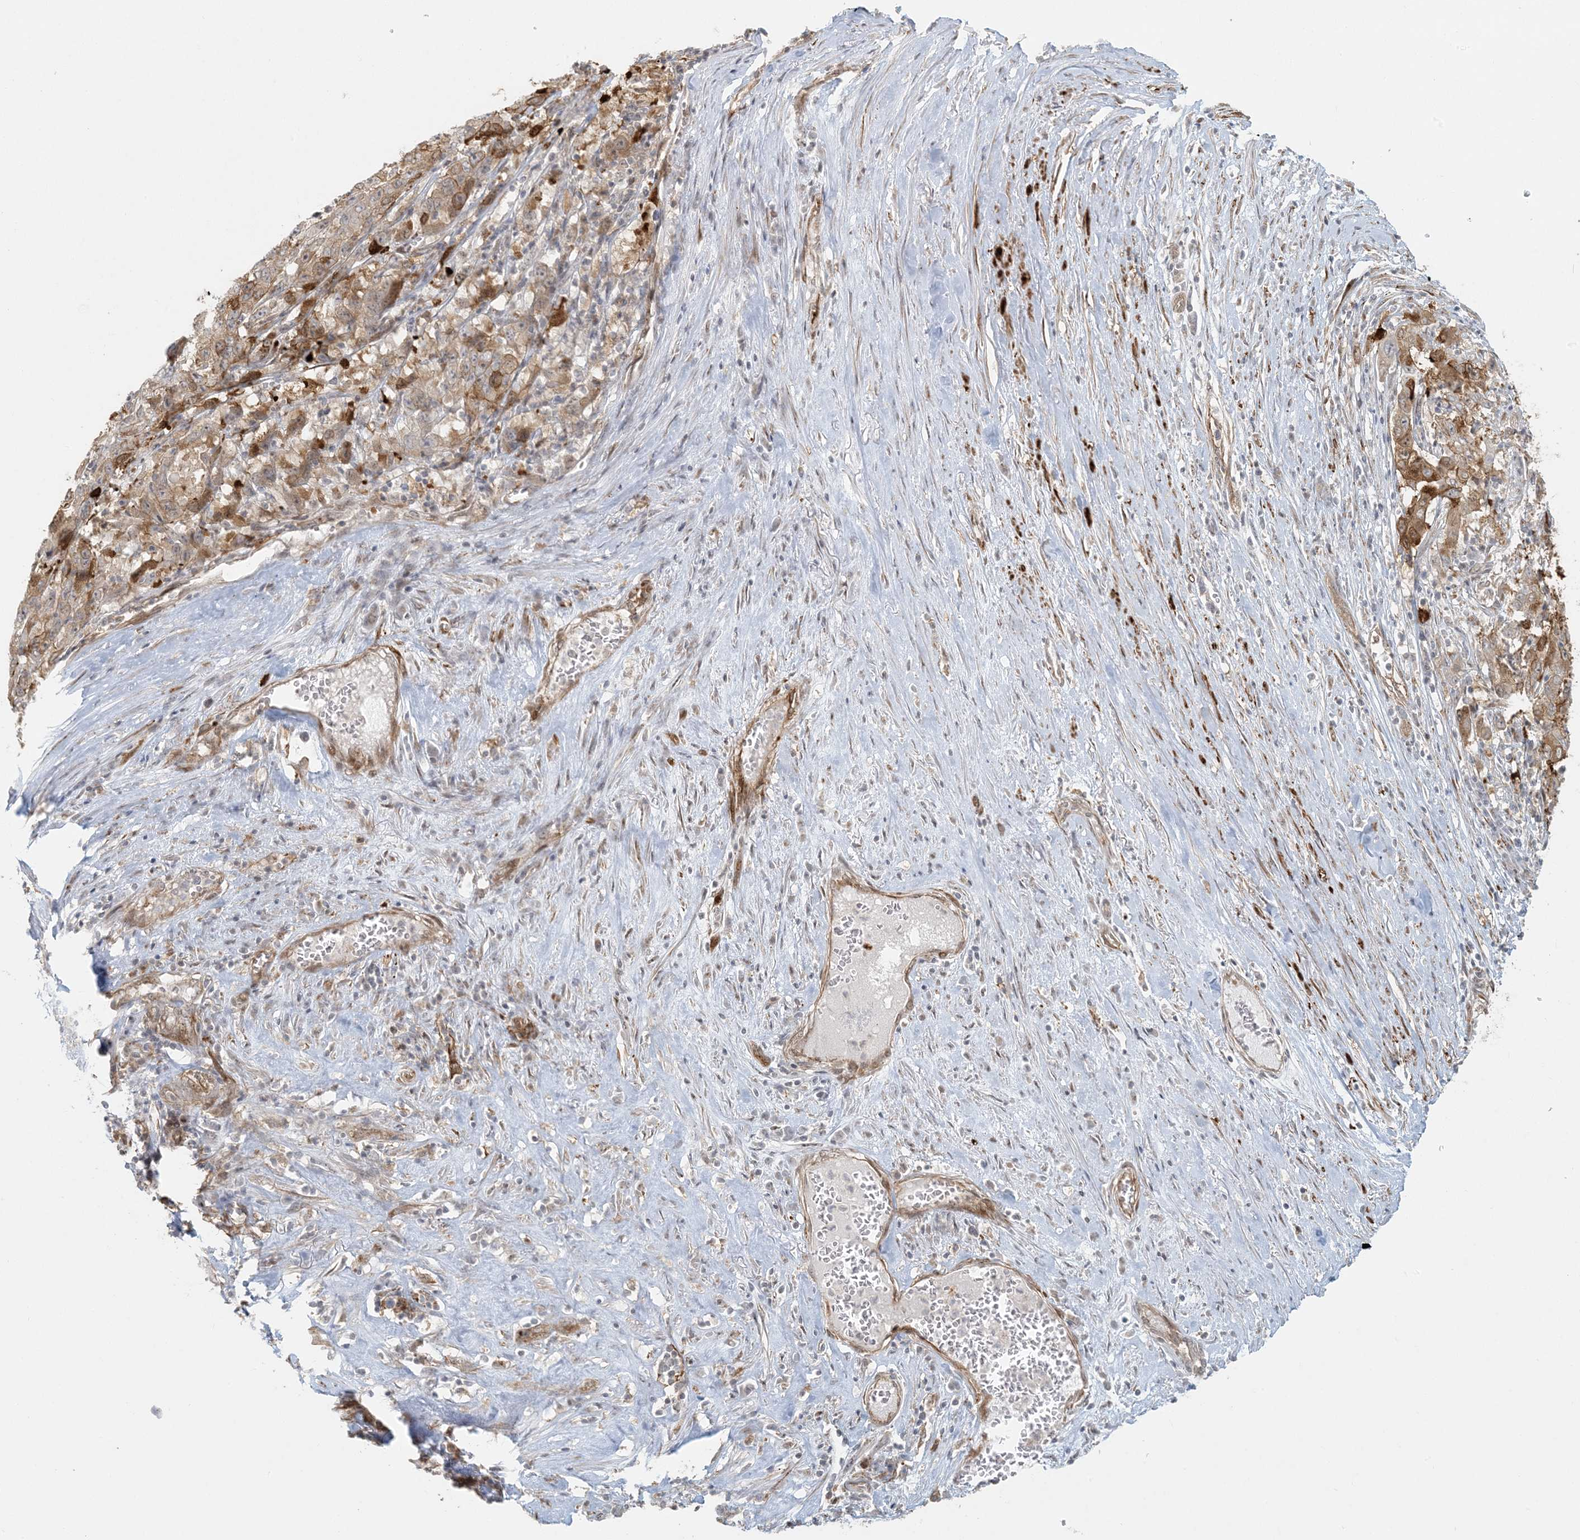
{"staining": {"intensity": "moderate", "quantity": "25%-75%", "location": "cytoplasmic/membranous"}, "tissue": "pancreatic cancer", "cell_type": "Tumor cells", "image_type": "cancer", "snomed": [{"axis": "morphology", "description": "Adenocarcinoma, NOS"}, {"axis": "topography", "description": "Pancreas"}], "caption": "The photomicrograph shows staining of adenocarcinoma (pancreatic), revealing moderate cytoplasmic/membranous protein staining (brown color) within tumor cells.", "gene": "BCORL1", "patient": {"sex": "male", "age": 63}}